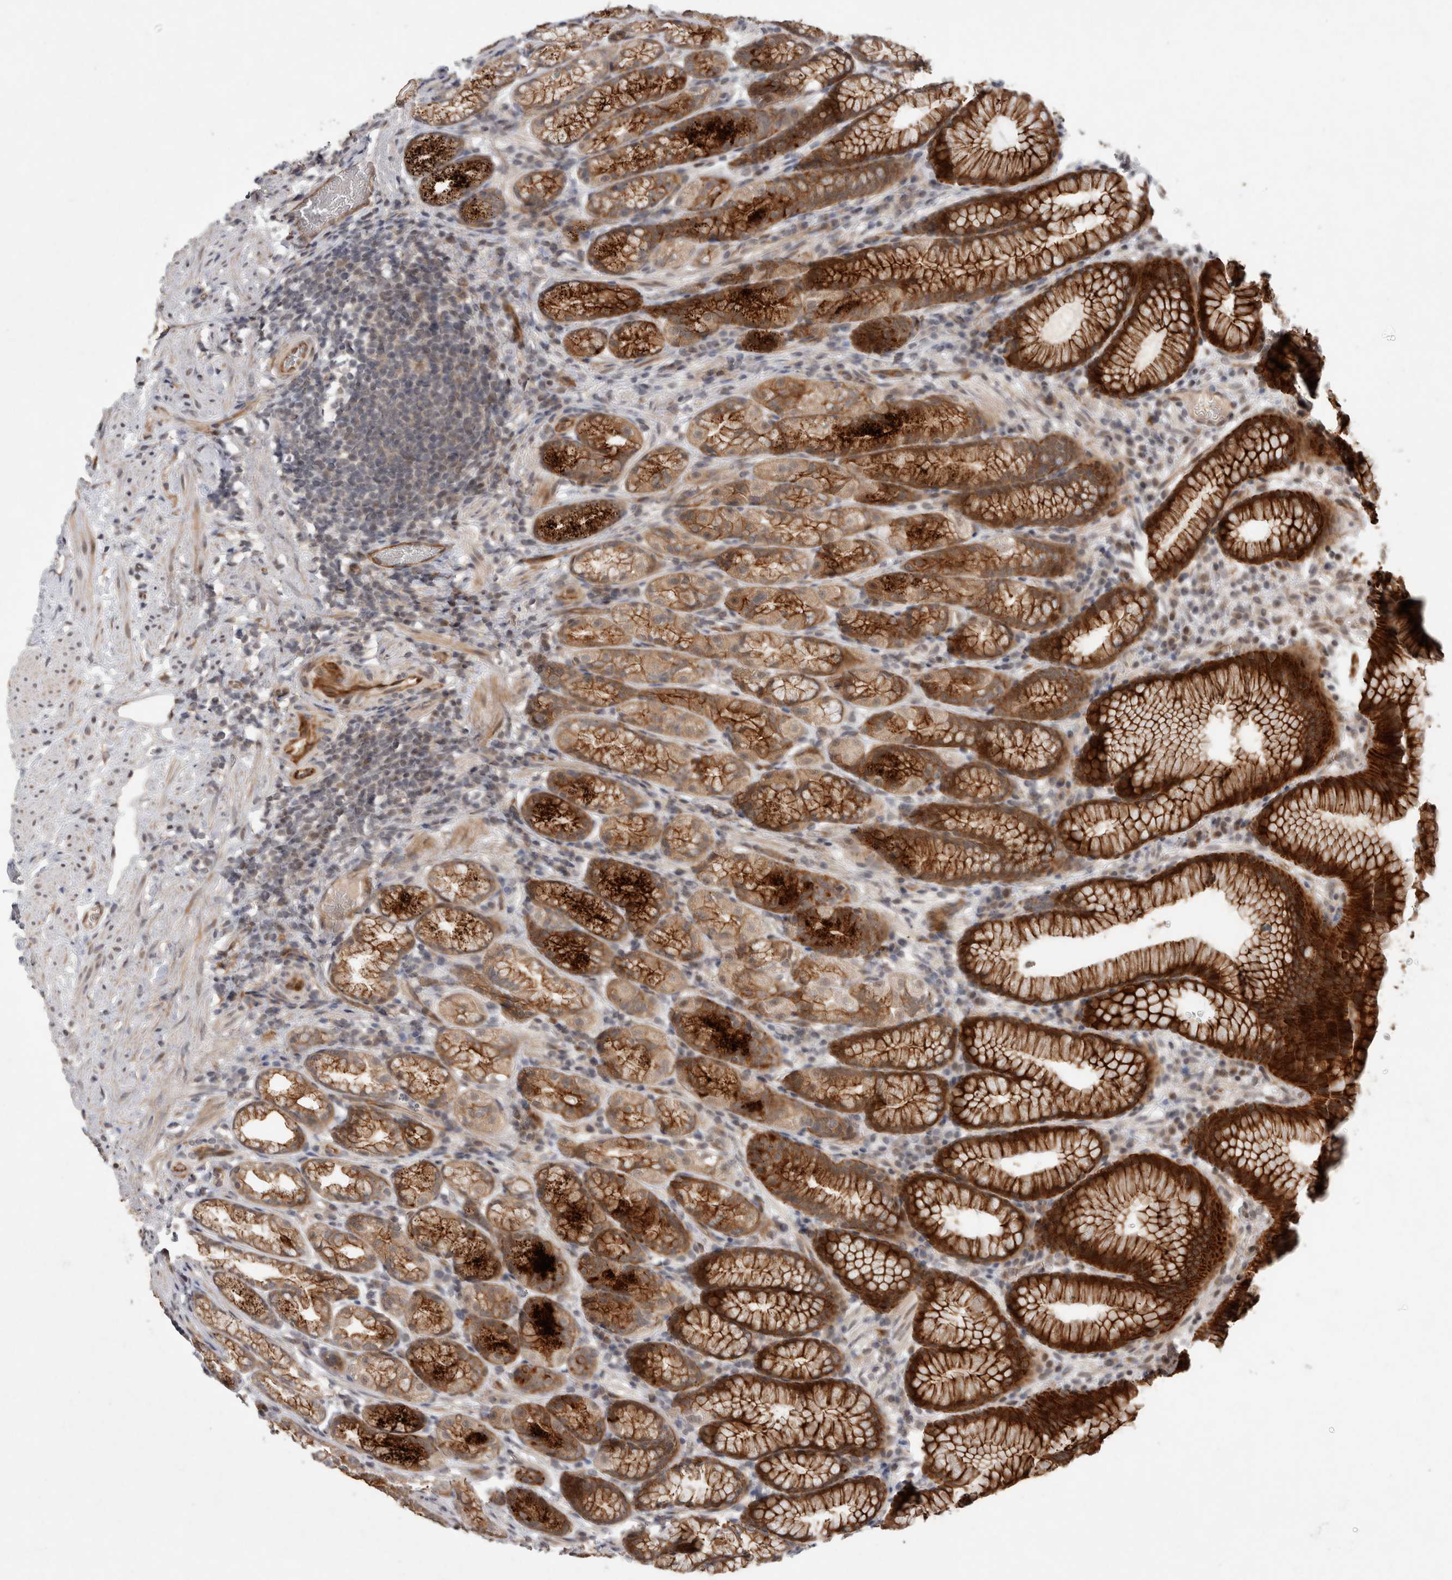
{"staining": {"intensity": "strong", "quantity": "25%-75%", "location": "cytoplasmic/membranous"}, "tissue": "stomach", "cell_type": "Glandular cells", "image_type": "normal", "snomed": [{"axis": "morphology", "description": "Normal tissue, NOS"}, {"axis": "topography", "description": "Stomach"}], "caption": "Protein expression analysis of normal stomach demonstrates strong cytoplasmic/membranous expression in approximately 25%-75% of glandular cells. (Stains: DAB (3,3'-diaminobenzidine) in brown, nuclei in blue, Microscopy: brightfield microscopy at high magnification).", "gene": "CRISPLD1", "patient": {"sex": "male", "age": 42}}